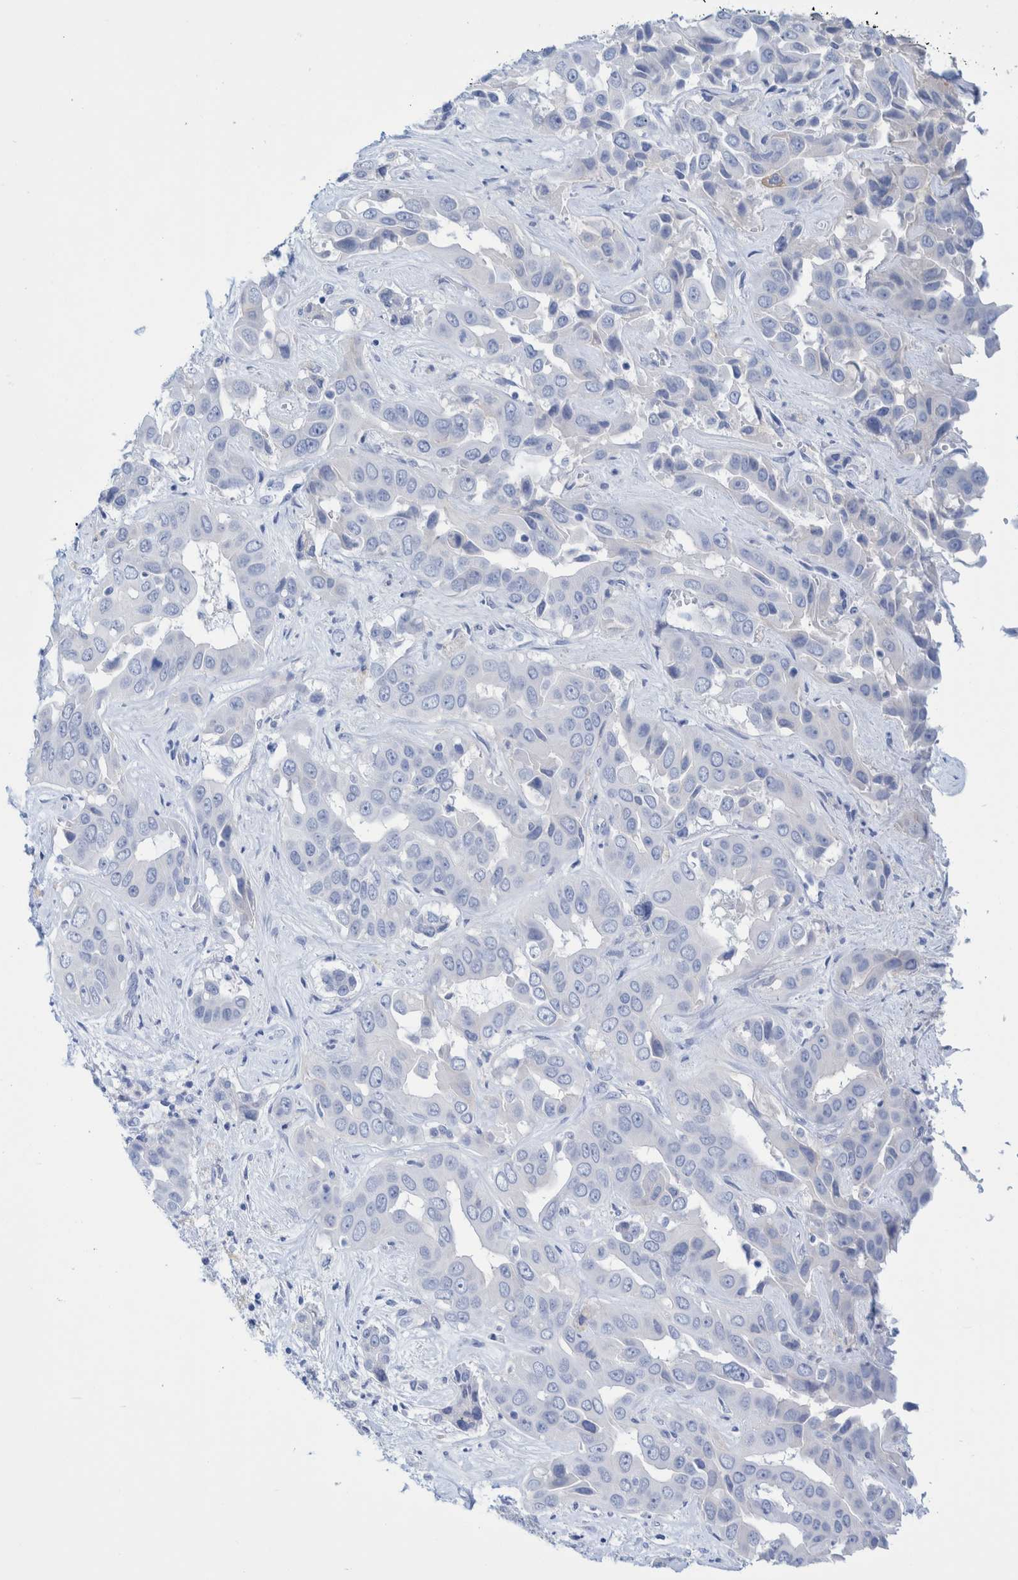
{"staining": {"intensity": "negative", "quantity": "none", "location": "none"}, "tissue": "liver cancer", "cell_type": "Tumor cells", "image_type": "cancer", "snomed": [{"axis": "morphology", "description": "Cholangiocarcinoma"}, {"axis": "topography", "description": "Liver"}], "caption": "A micrograph of liver cancer stained for a protein reveals no brown staining in tumor cells.", "gene": "PERP", "patient": {"sex": "female", "age": 52}}